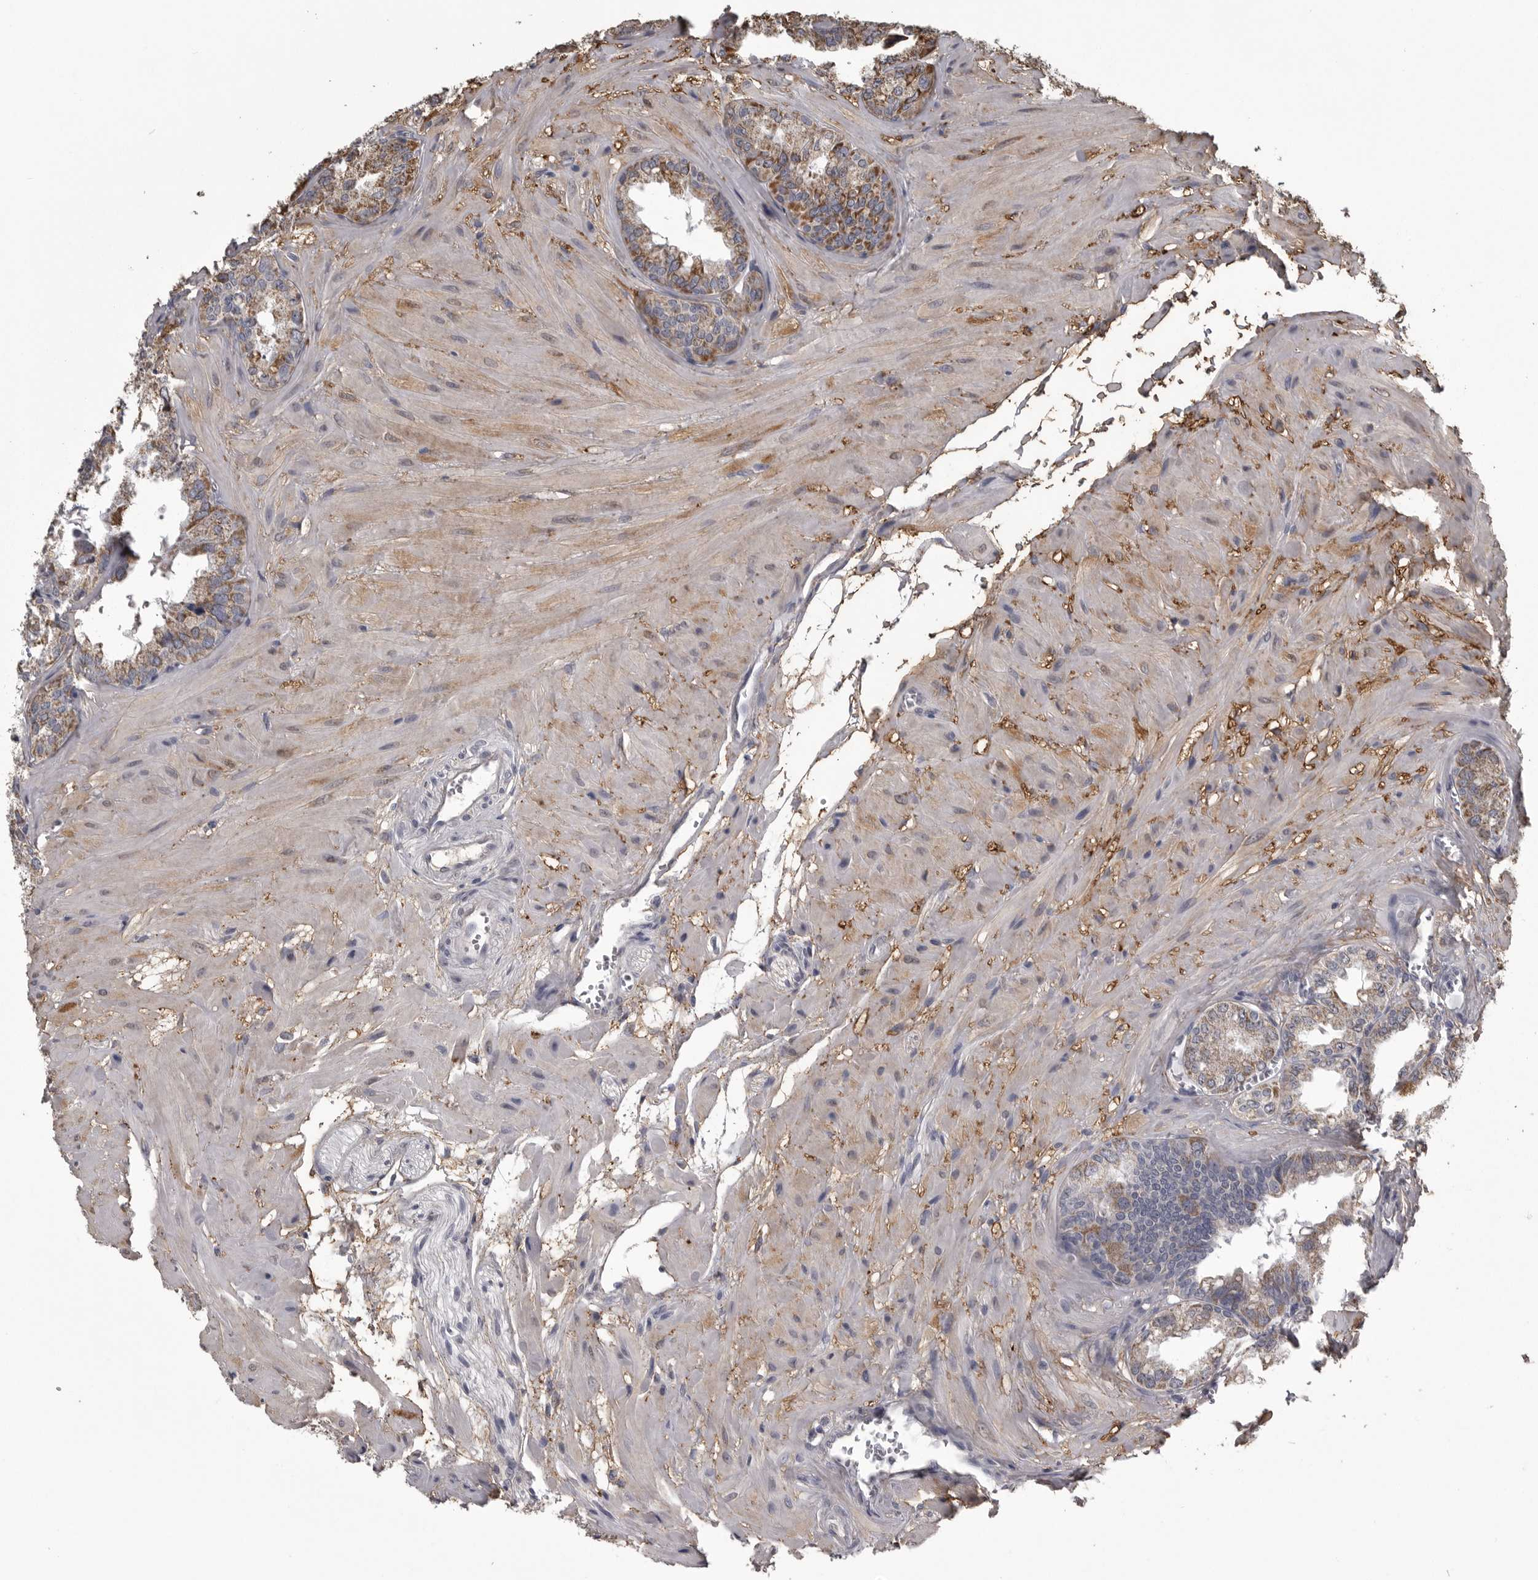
{"staining": {"intensity": "moderate", "quantity": ">75%", "location": "cytoplasmic/membranous"}, "tissue": "seminal vesicle", "cell_type": "Glandular cells", "image_type": "normal", "snomed": [{"axis": "morphology", "description": "Normal tissue, NOS"}, {"axis": "topography", "description": "Prostate"}, {"axis": "topography", "description": "Seminal veicle"}], "caption": "Immunohistochemistry histopathology image of normal seminal vesicle: seminal vesicle stained using immunohistochemistry demonstrates medium levels of moderate protein expression localized specifically in the cytoplasmic/membranous of glandular cells, appearing as a cytoplasmic/membranous brown color.", "gene": "FRK", "patient": {"sex": "male", "age": 51}}